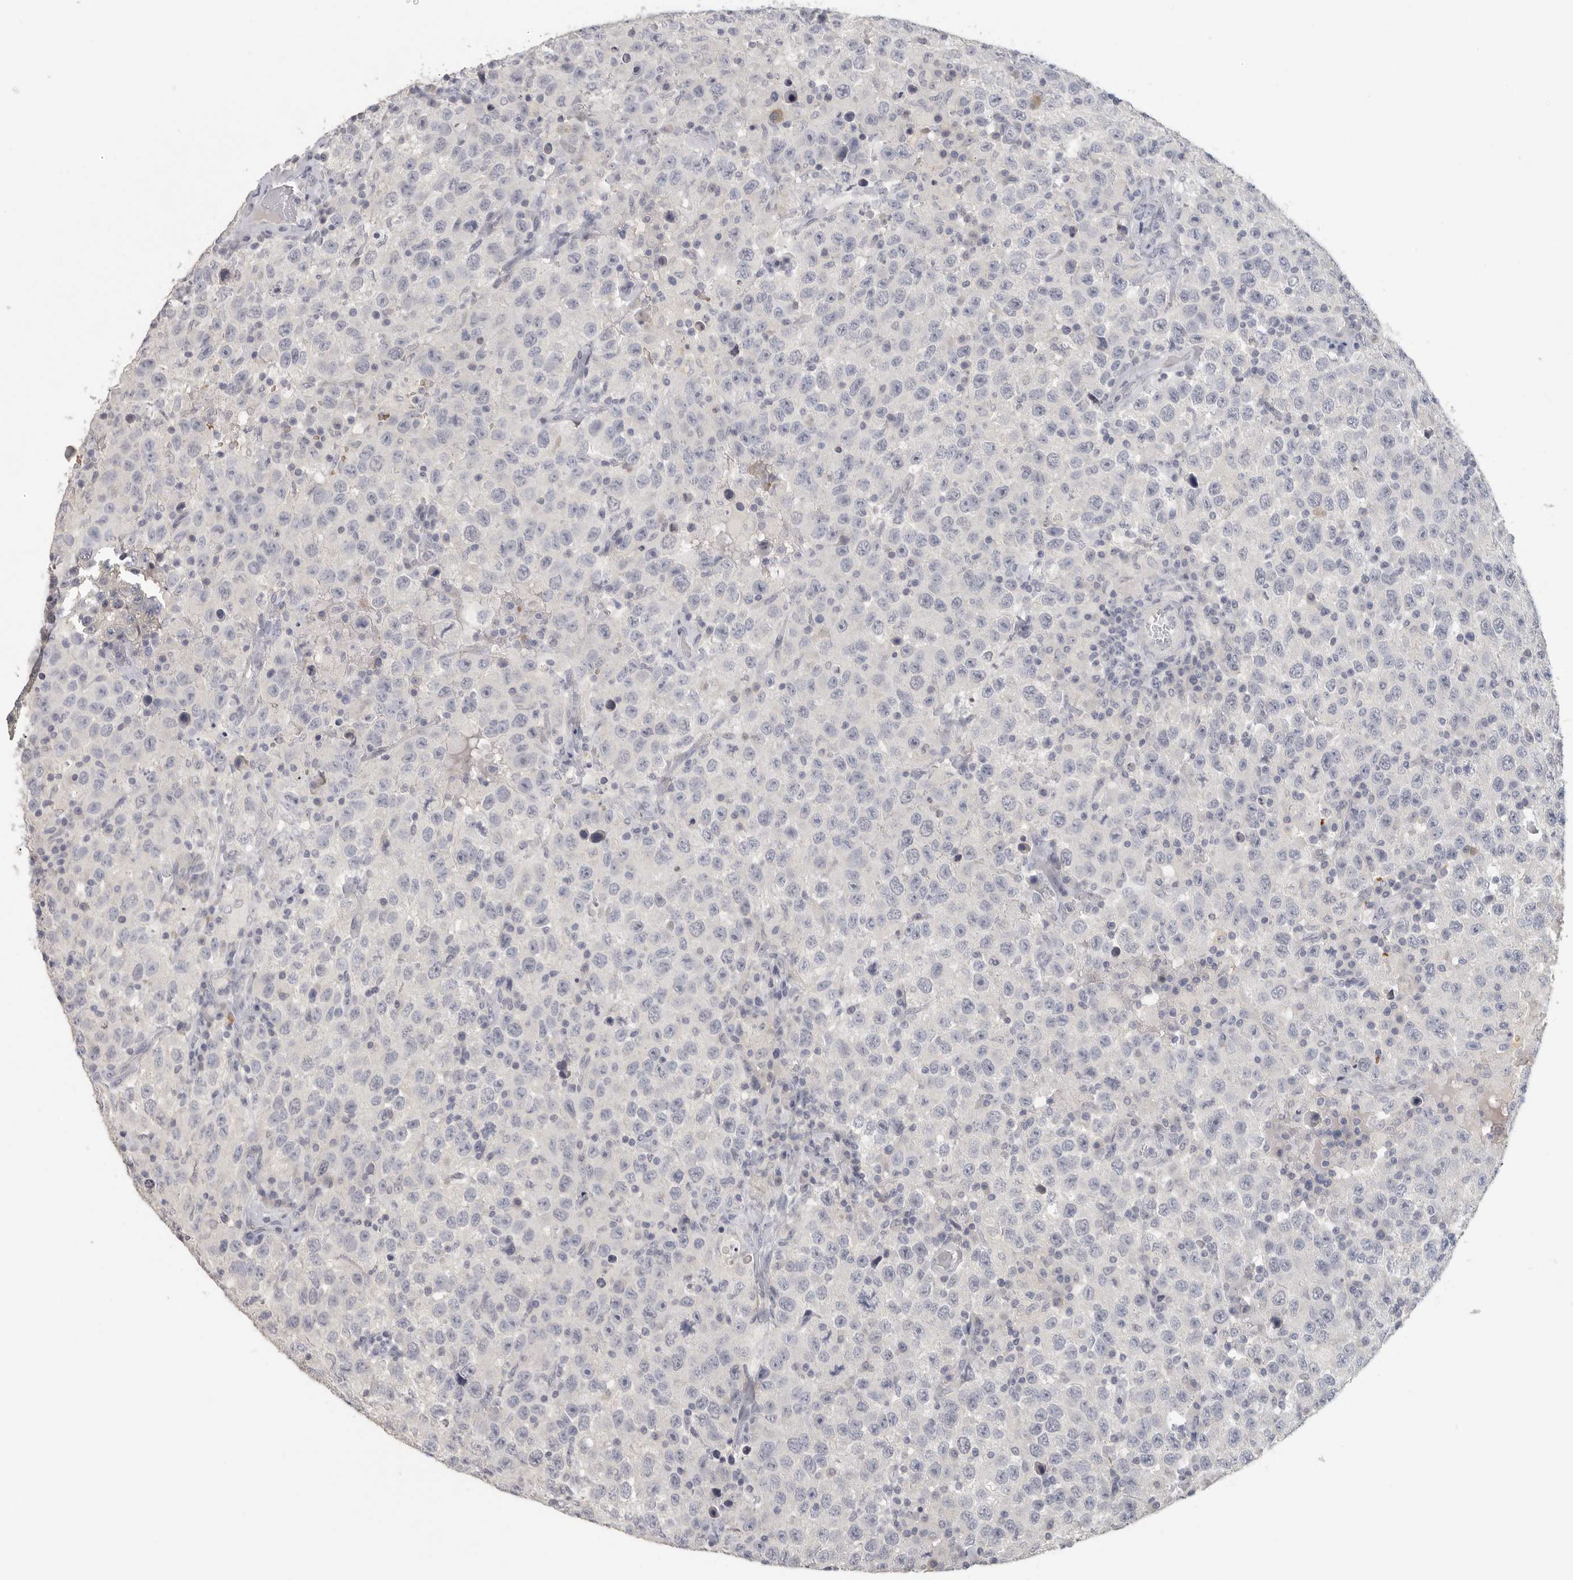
{"staining": {"intensity": "negative", "quantity": "none", "location": "none"}, "tissue": "testis cancer", "cell_type": "Tumor cells", "image_type": "cancer", "snomed": [{"axis": "morphology", "description": "Seminoma, NOS"}, {"axis": "topography", "description": "Testis"}], "caption": "Testis seminoma stained for a protein using IHC shows no positivity tumor cells.", "gene": "DNAJC11", "patient": {"sex": "male", "age": 41}}